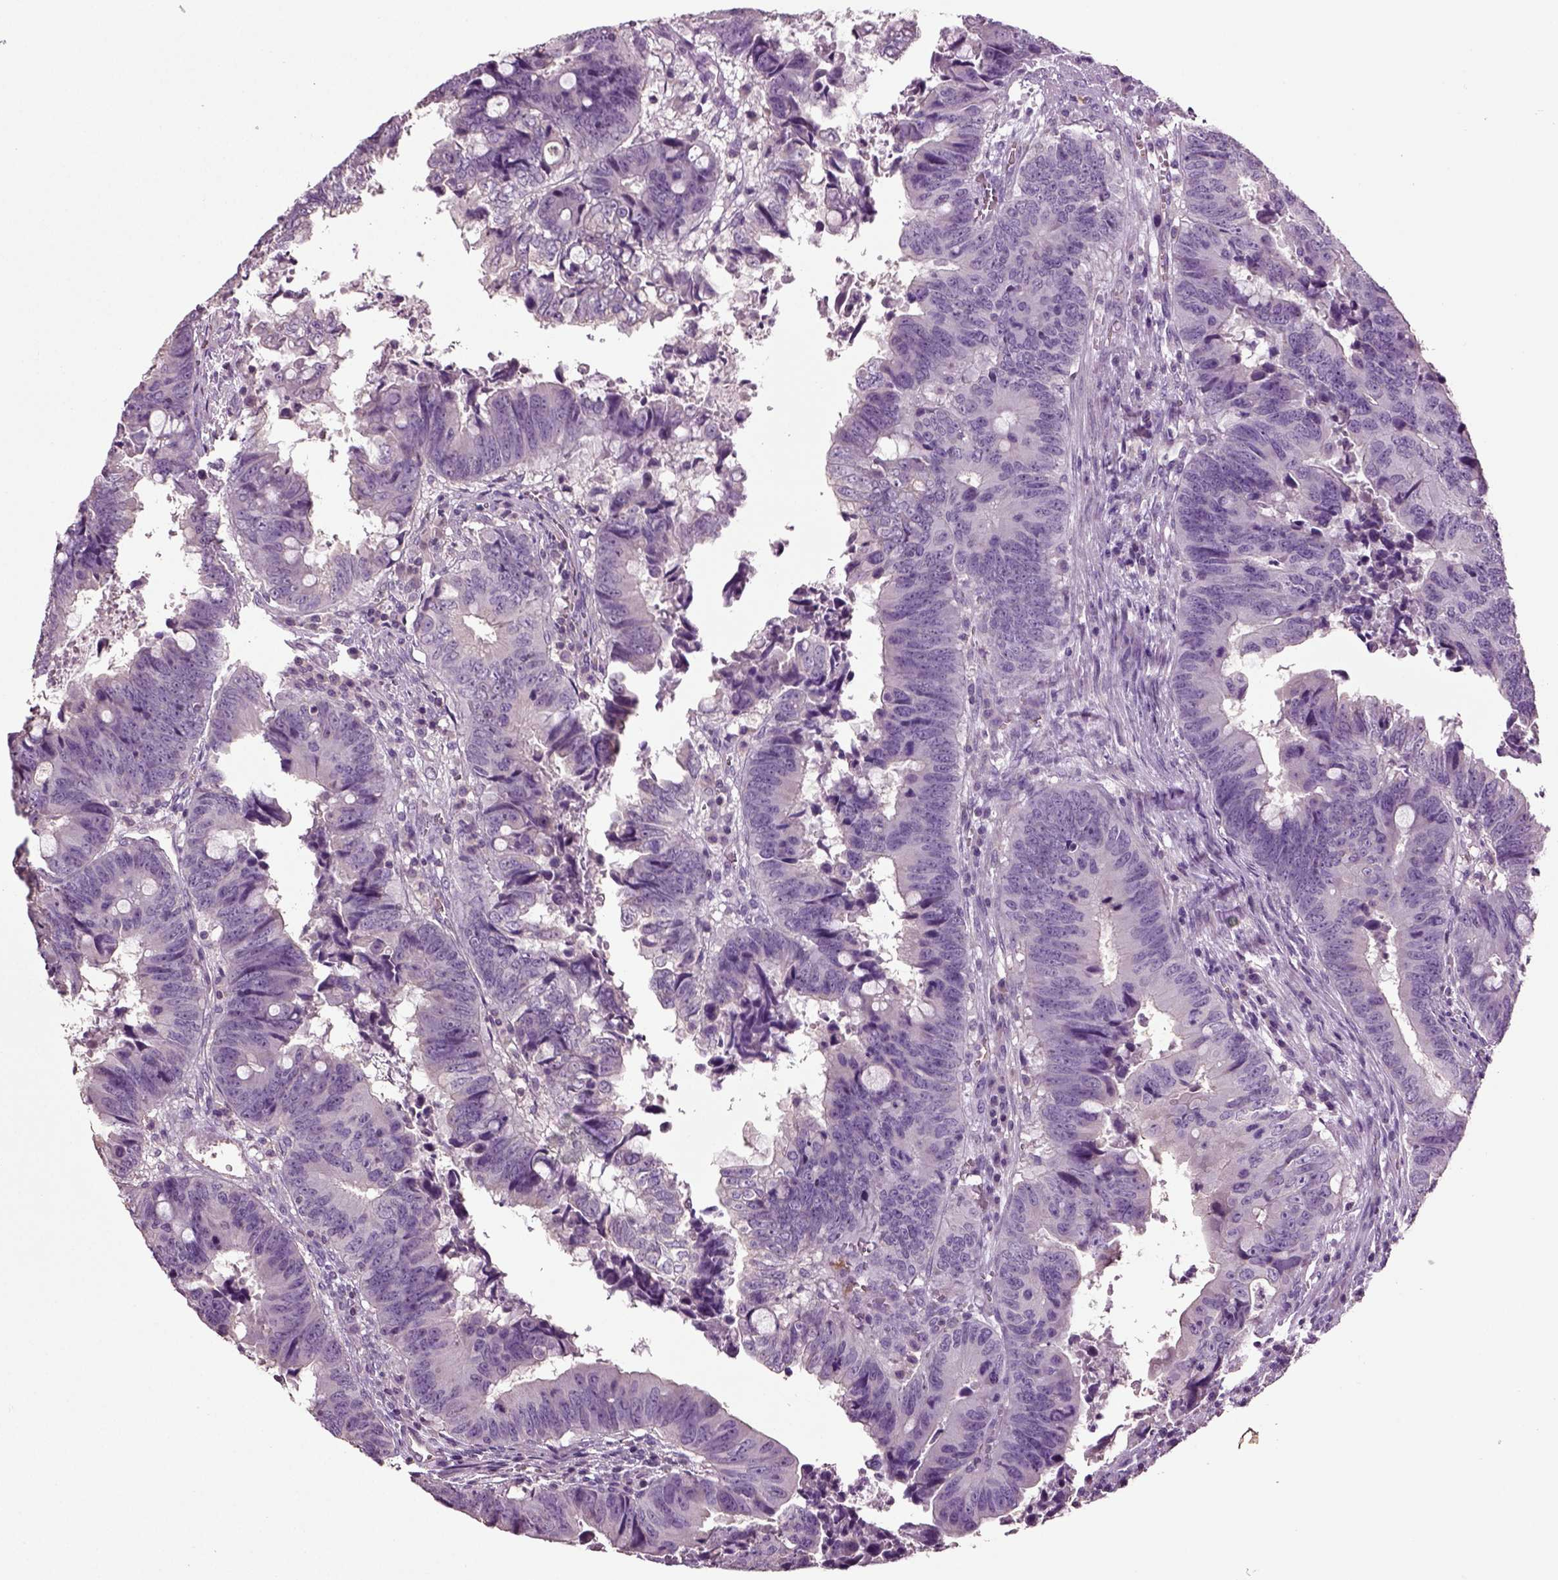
{"staining": {"intensity": "negative", "quantity": "none", "location": "none"}, "tissue": "colorectal cancer", "cell_type": "Tumor cells", "image_type": "cancer", "snomed": [{"axis": "morphology", "description": "Adenocarcinoma, NOS"}, {"axis": "topography", "description": "Colon"}], "caption": "A photomicrograph of human colorectal cancer is negative for staining in tumor cells.", "gene": "DEFB118", "patient": {"sex": "female", "age": 82}}